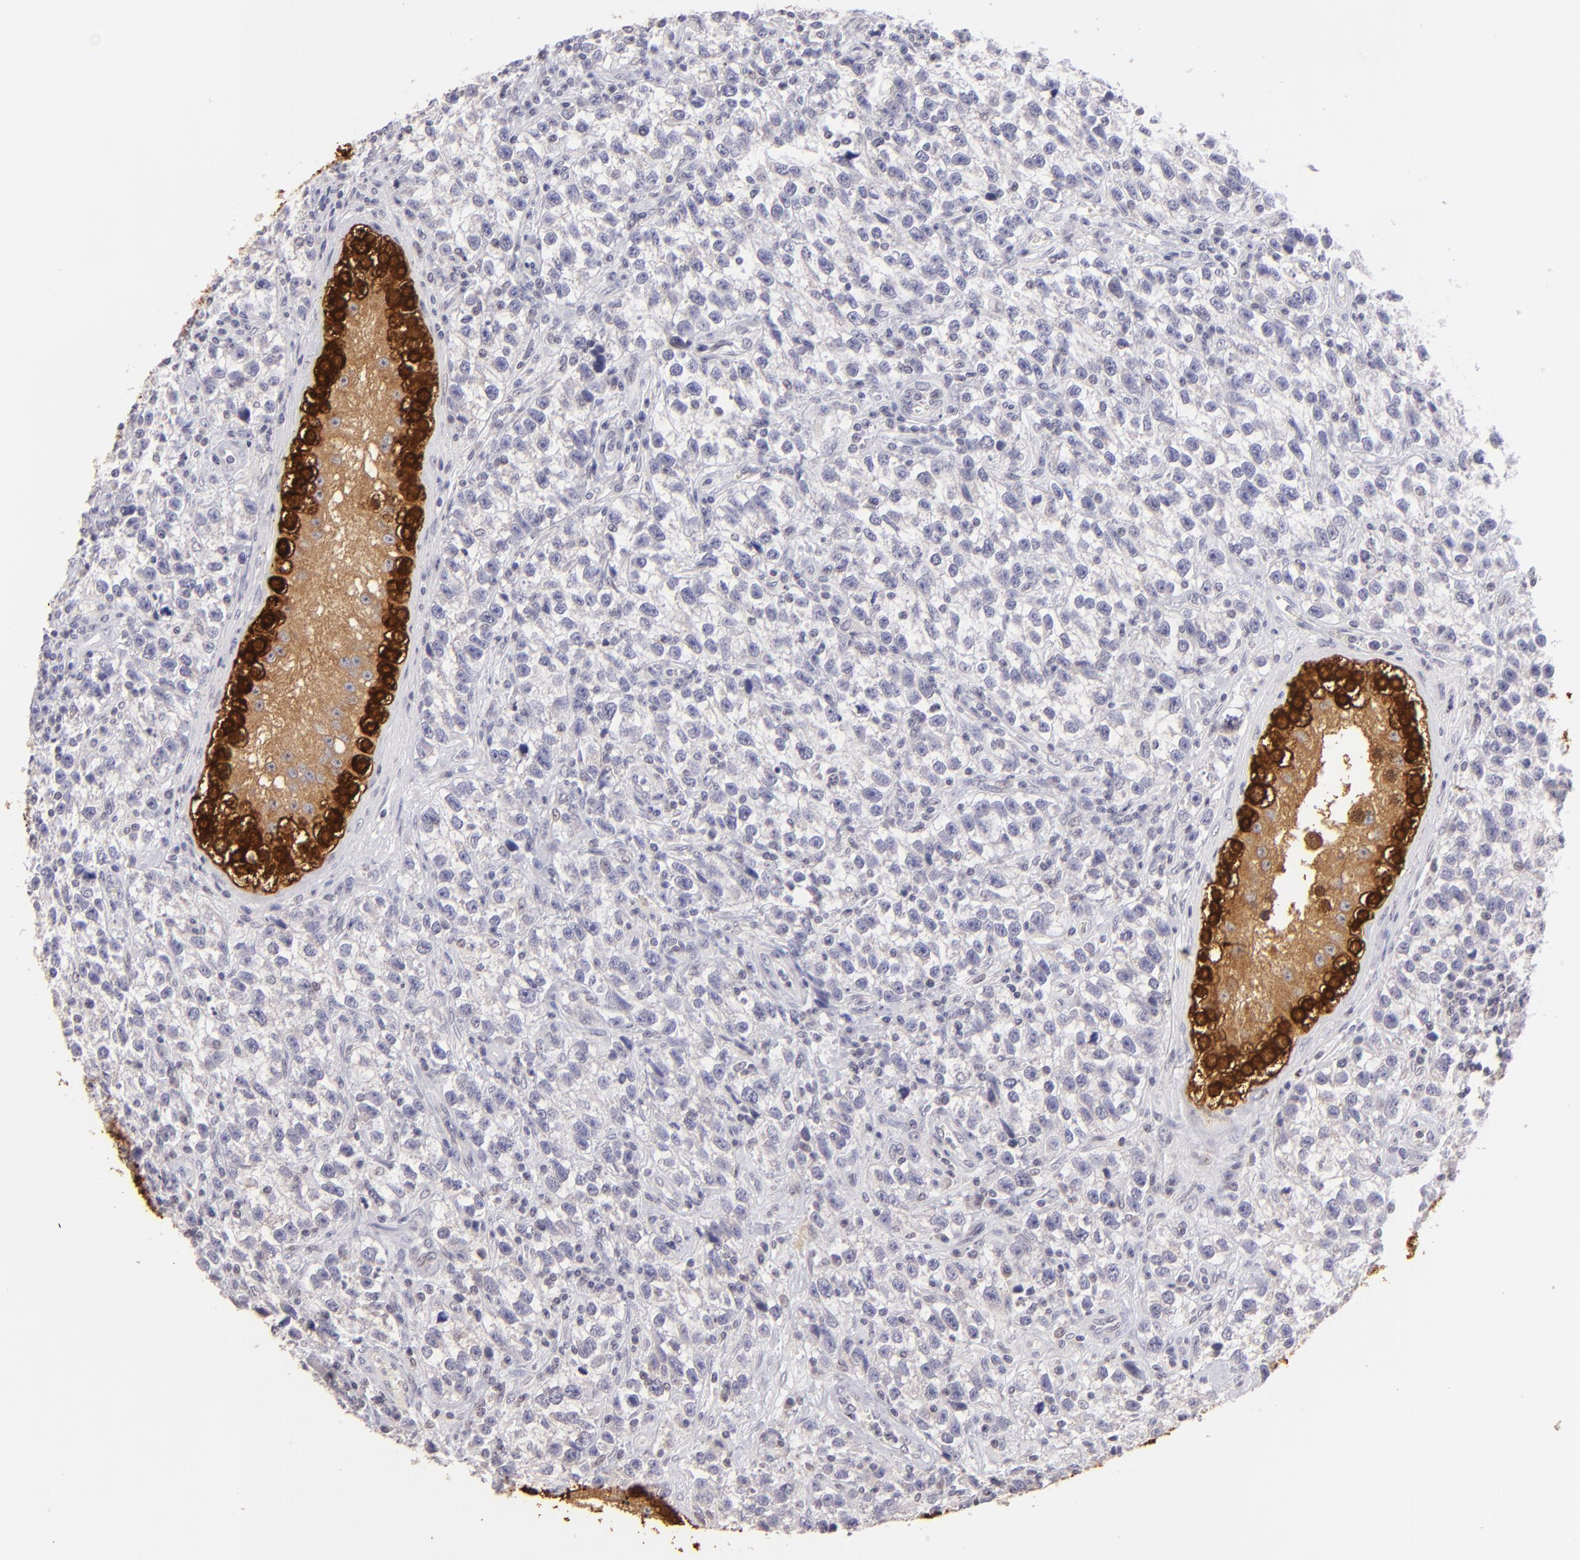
{"staining": {"intensity": "weak", "quantity": "<25%", "location": "cytoplasmic/membranous"}, "tissue": "testis cancer", "cell_type": "Tumor cells", "image_type": "cancer", "snomed": [{"axis": "morphology", "description": "Seminoma, NOS"}, {"axis": "topography", "description": "Testis"}], "caption": "This is a photomicrograph of immunohistochemistry staining of testis seminoma, which shows no staining in tumor cells.", "gene": "MAGEA1", "patient": {"sex": "male", "age": 38}}